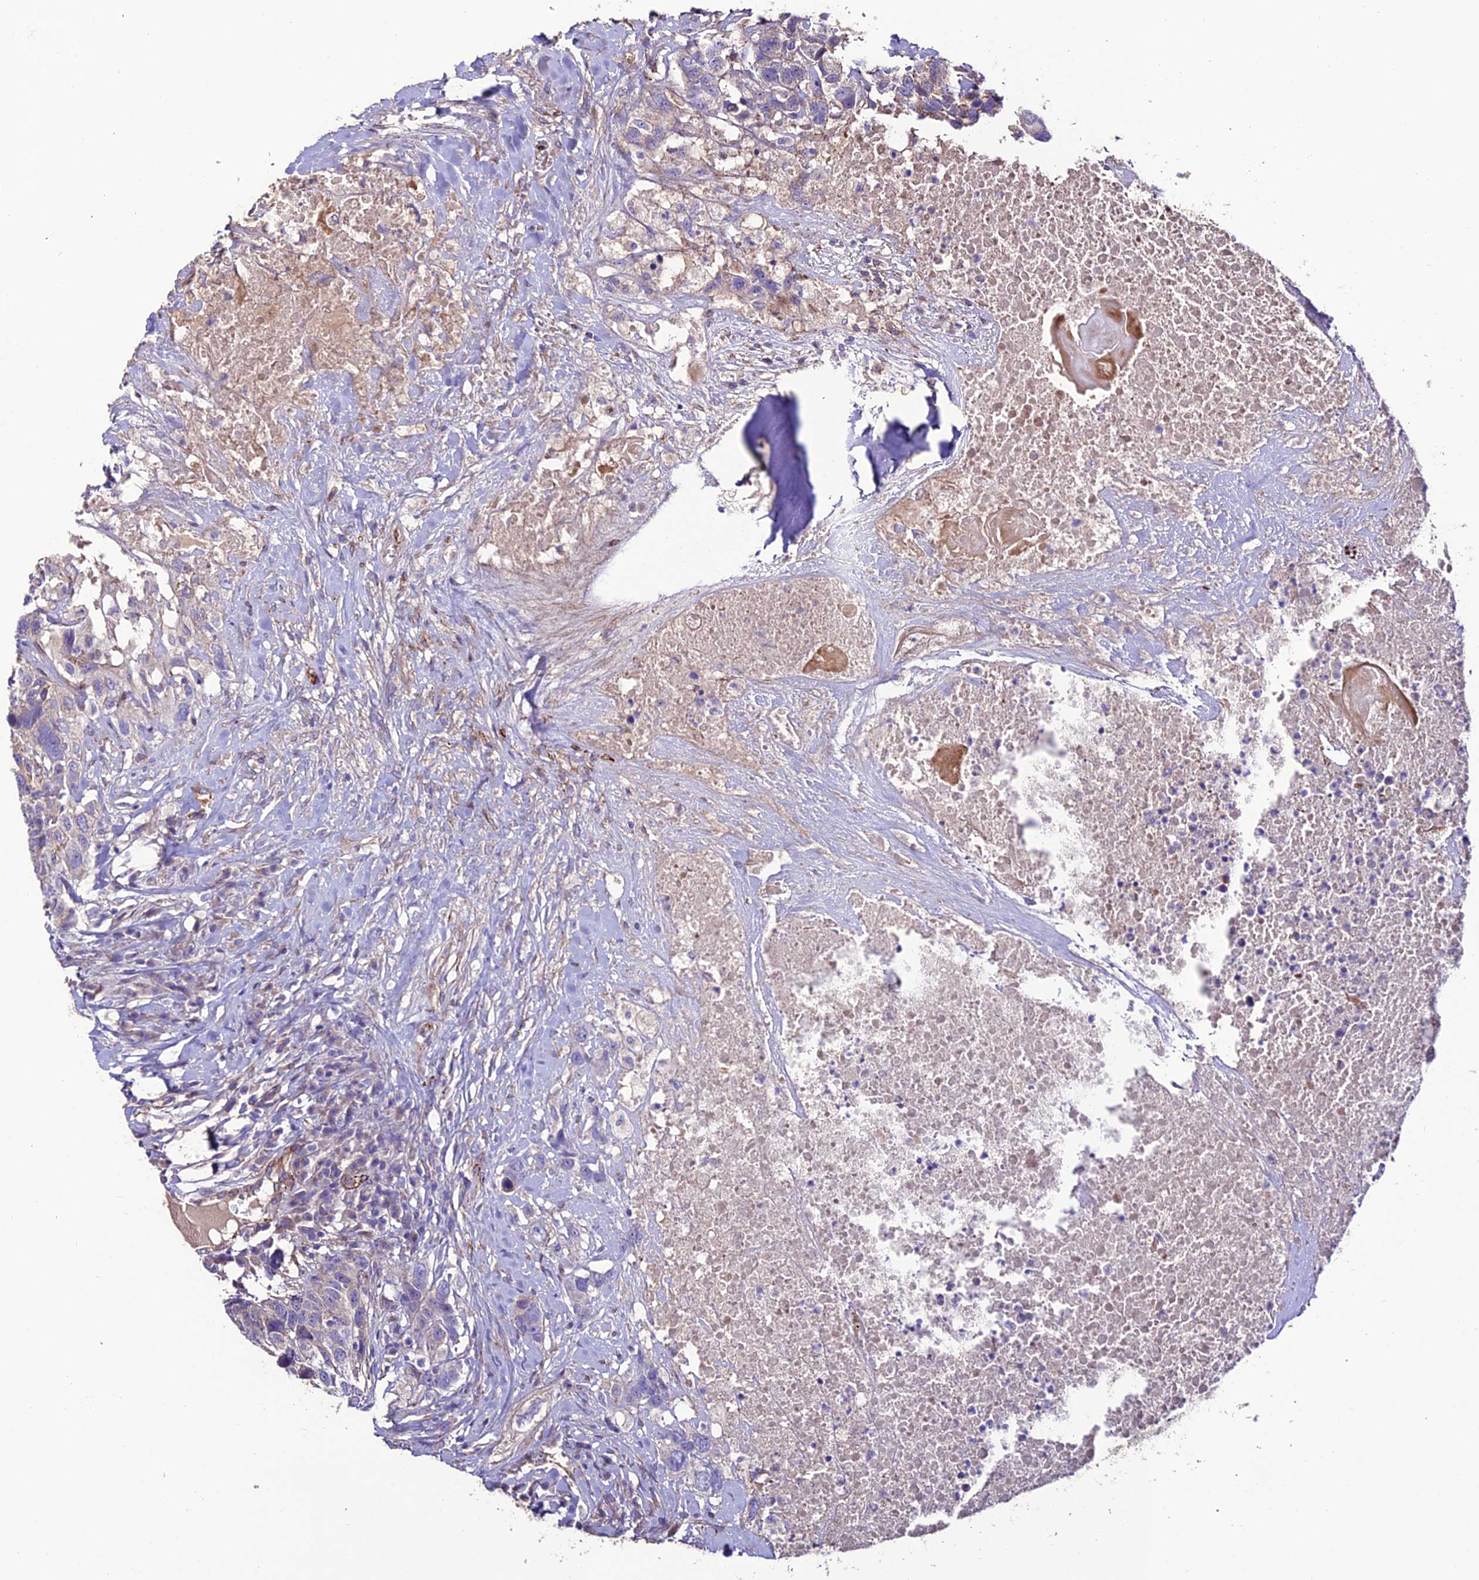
{"staining": {"intensity": "negative", "quantity": "none", "location": "none"}, "tissue": "head and neck cancer", "cell_type": "Tumor cells", "image_type": "cancer", "snomed": [{"axis": "morphology", "description": "Squamous cell carcinoma, NOS"}, {"axis": "topography", "description": "Head-Neck"}], "caption": "Immunohistochemistry (IHC) of human head and neck cancer demonstrates no positivity in tumor cells.", "gene": "REX1BD", "patient": {"sex": "male", "age": 66}}